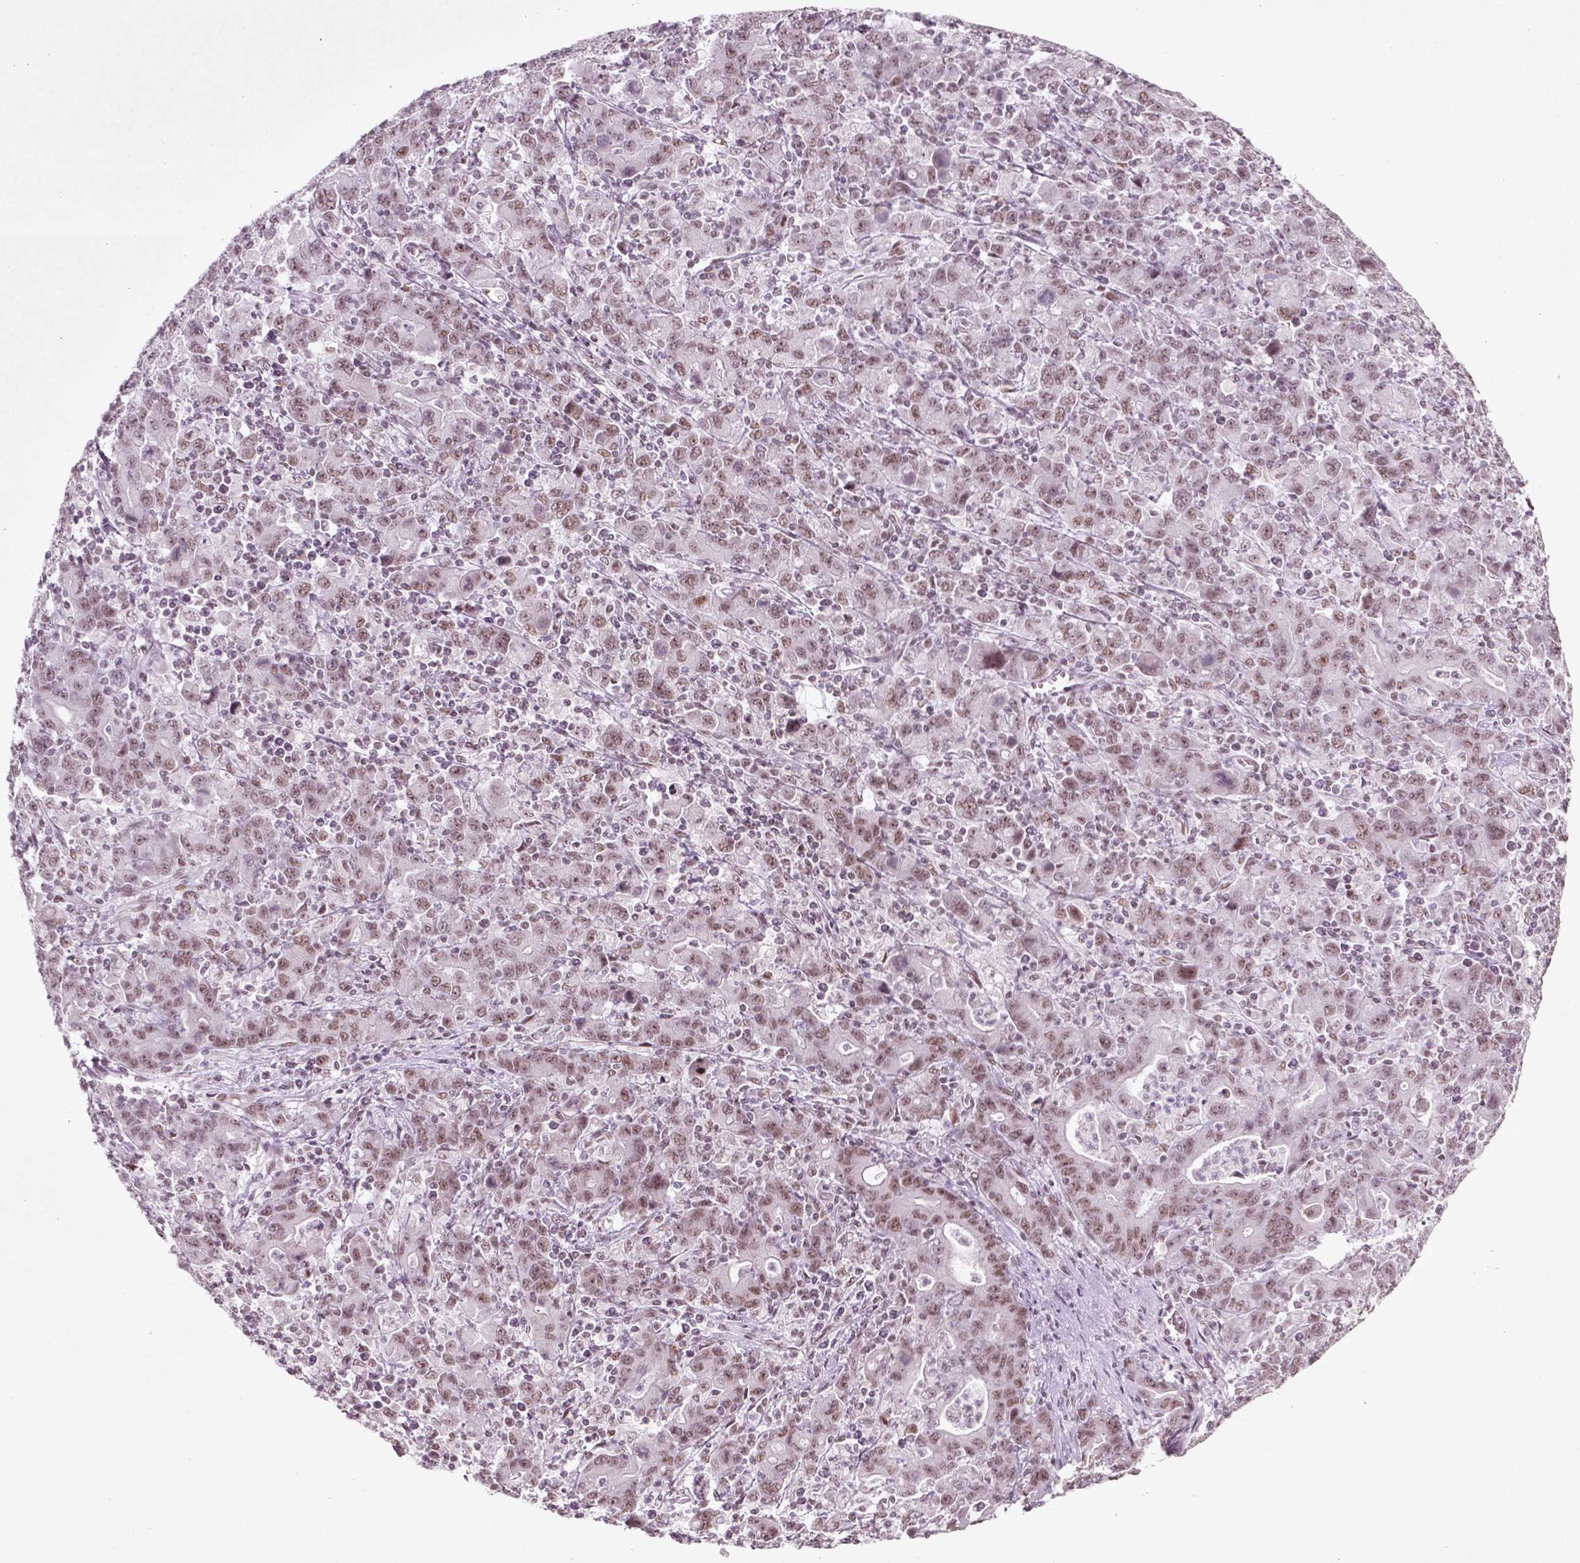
{"staining": {"intensity": "weak", "quantity": ">75%", "location": "nuclear"}, "tissue": "stomach cancer", "cell_type": "Tumor cells", "image_type": "cancer", "snomed": [{"axis": "morphology", "description": "Adenocarcinoma, NOS"}, {"axis": "topography", "description": "Stomach, upper"}], "caption": "Tumor cells display low levels of weak nuclear positivity in approximately >75% of cells in human stomach cancer.", "gene": "HMG20B", "patient": {"sex": "male", "age": 69}}